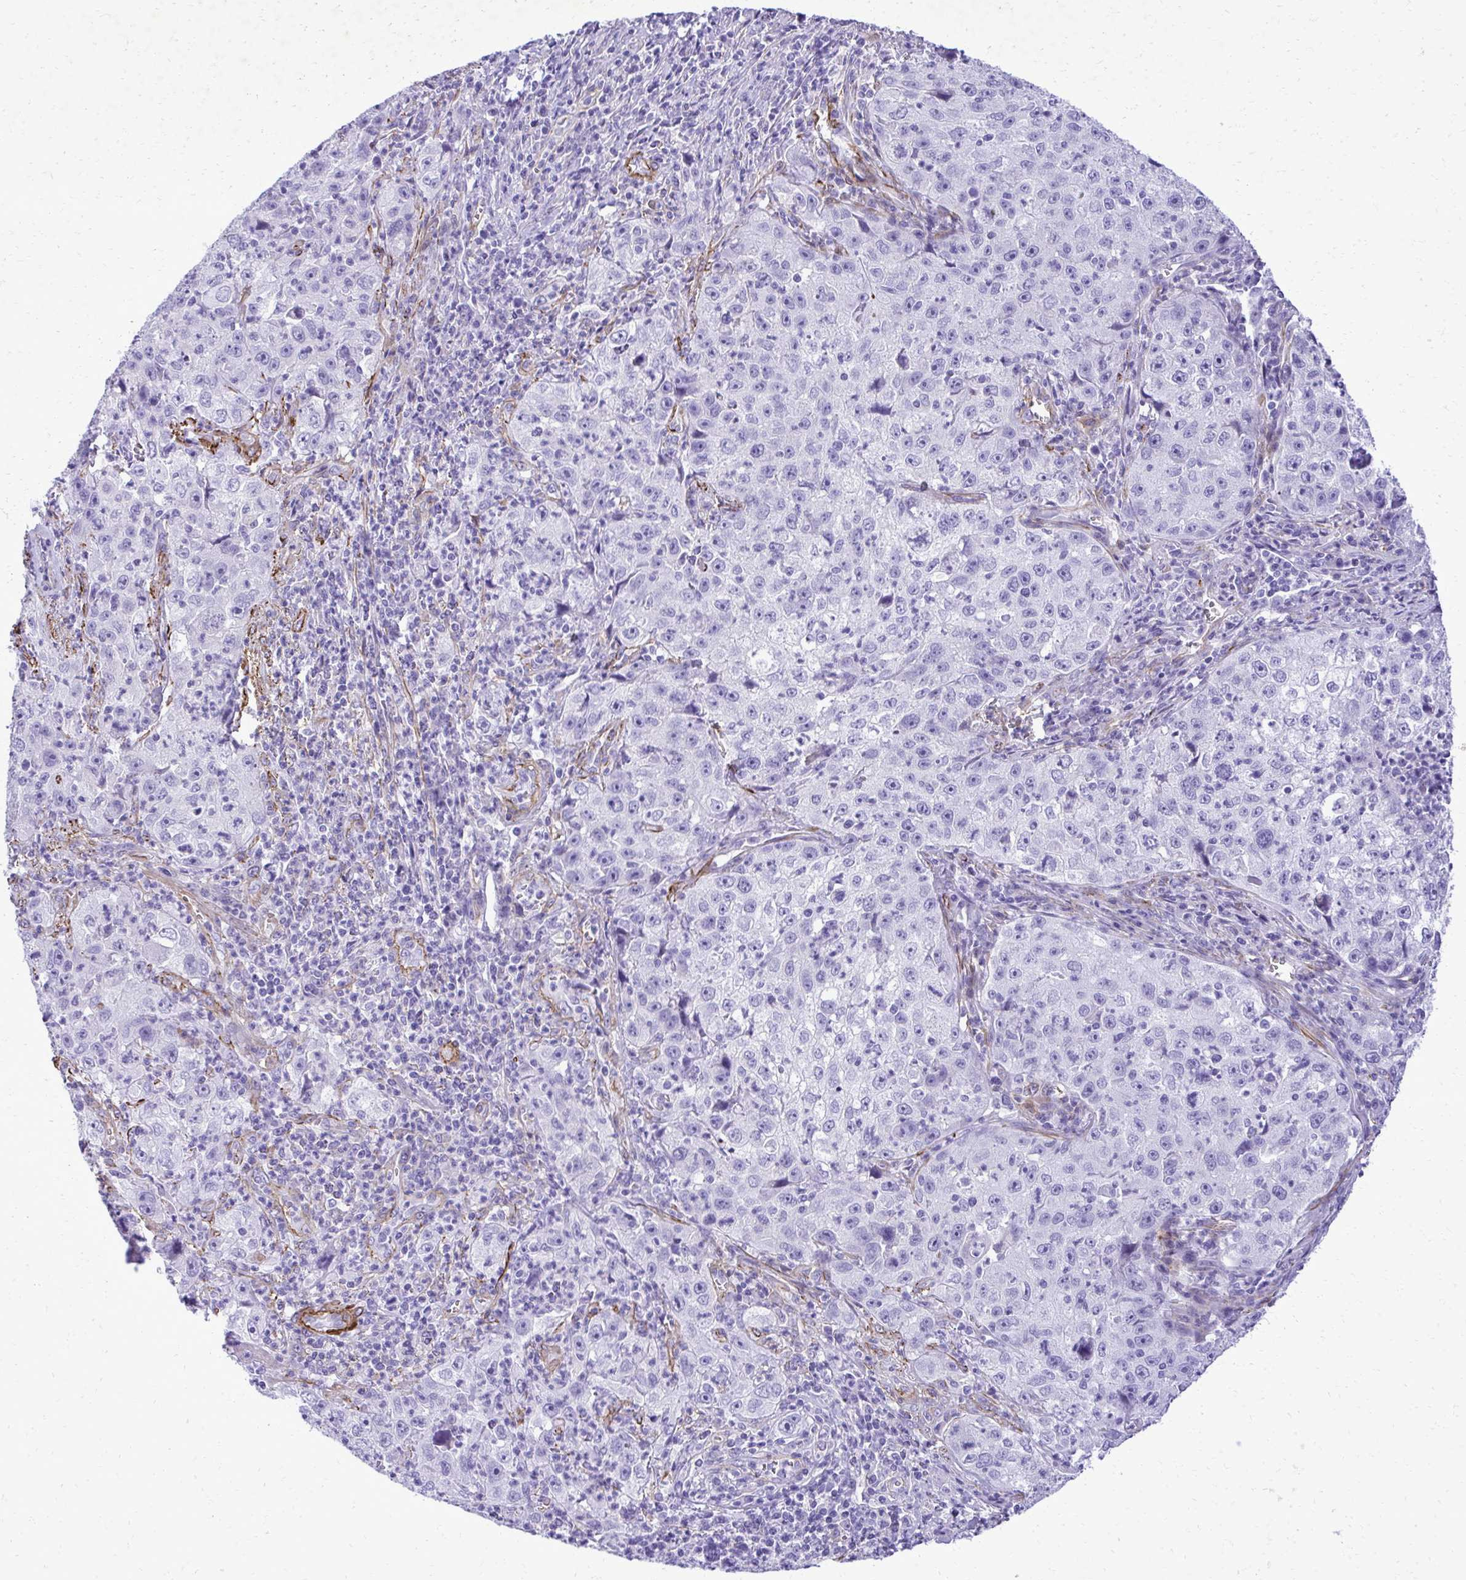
{"staining": {"intensity": "negative", "quantity": "none", "location": "none"}, "tissue": "lung cancer", "cell_type": "Tumor cells", "image_type": "cancer", "snomed": [{"axis": "morphology", "description": "Squamous cell carcinoma, NOS"}, {"axis": "topography", "description": "Lung"}], "caption": "The immunohistochemistry (IHC) histopathology image has no significant staining in tumor cells of lung cancer tissue. Brightfield microscopy of immunohistochemistry (IHC) stained with DAB (brown) and hematoxylin (blue), captured at high magnification.", "gene": "PITPNM3", "patient": {"sex": "male", "age": 71}}